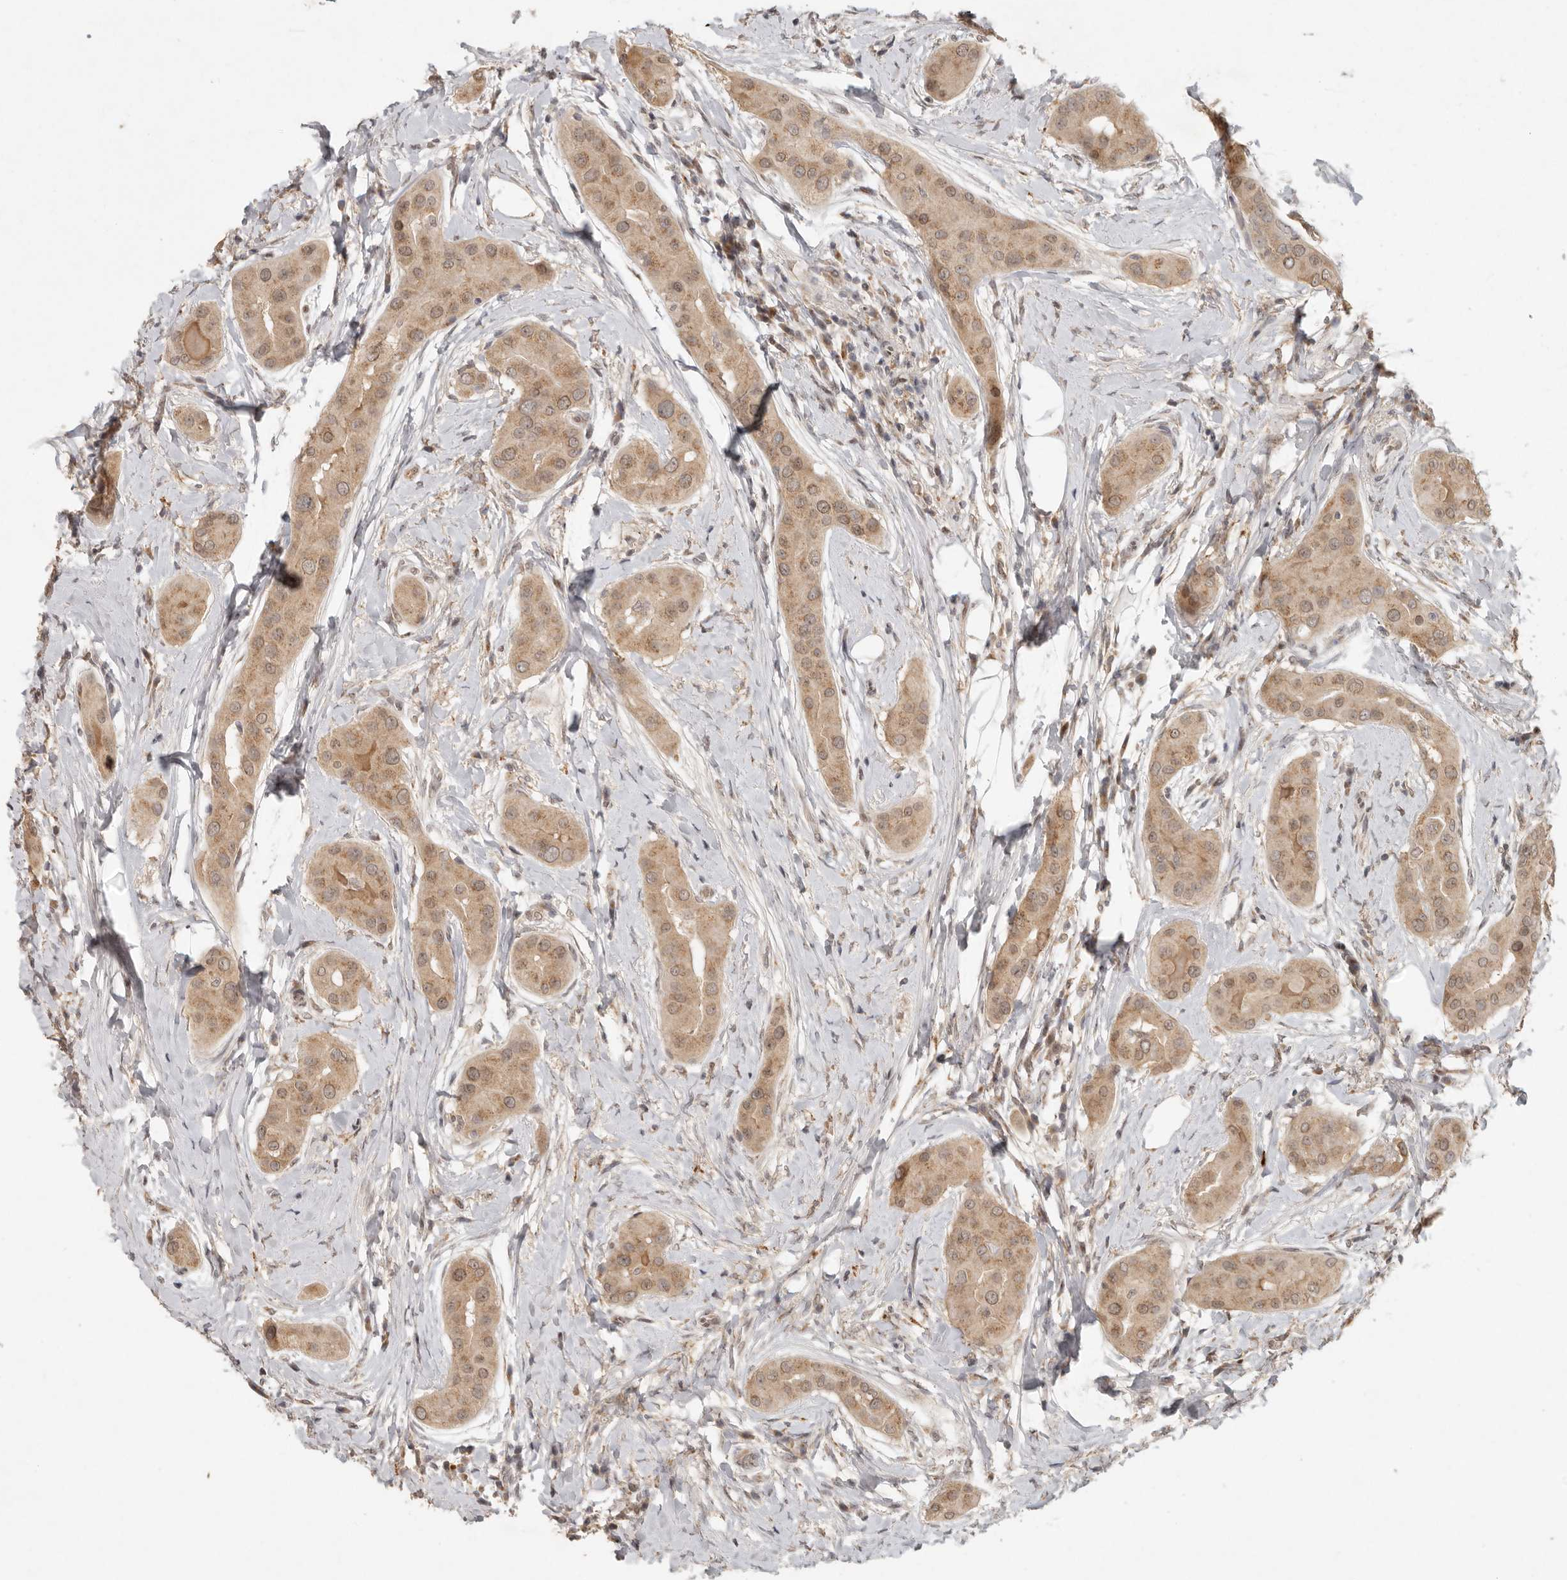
{"staining": {"intensity": "moderate", "quantity": ">75%", "location": "cytoplasmic/membranous,nuclear"}, "tissue": "thyroid cancer", "cell_type": "Tumor cells", "image_type": "cancer", "snomed": [{"axis": "morphology", "description": "Papillary adenocarcinoma, NOS"}, {"axis": "topography", "description": "Thyroid gland"}], "caption": "The immunohistochemical stain highlights moderate cytoplasmic/membranous and nuclear staining in tumor cells of thyroid cancer (papillary adenocarcinoma) tissue.", "gene": "LRRC75A", "patient": {"sex": "male", "age": 33}}